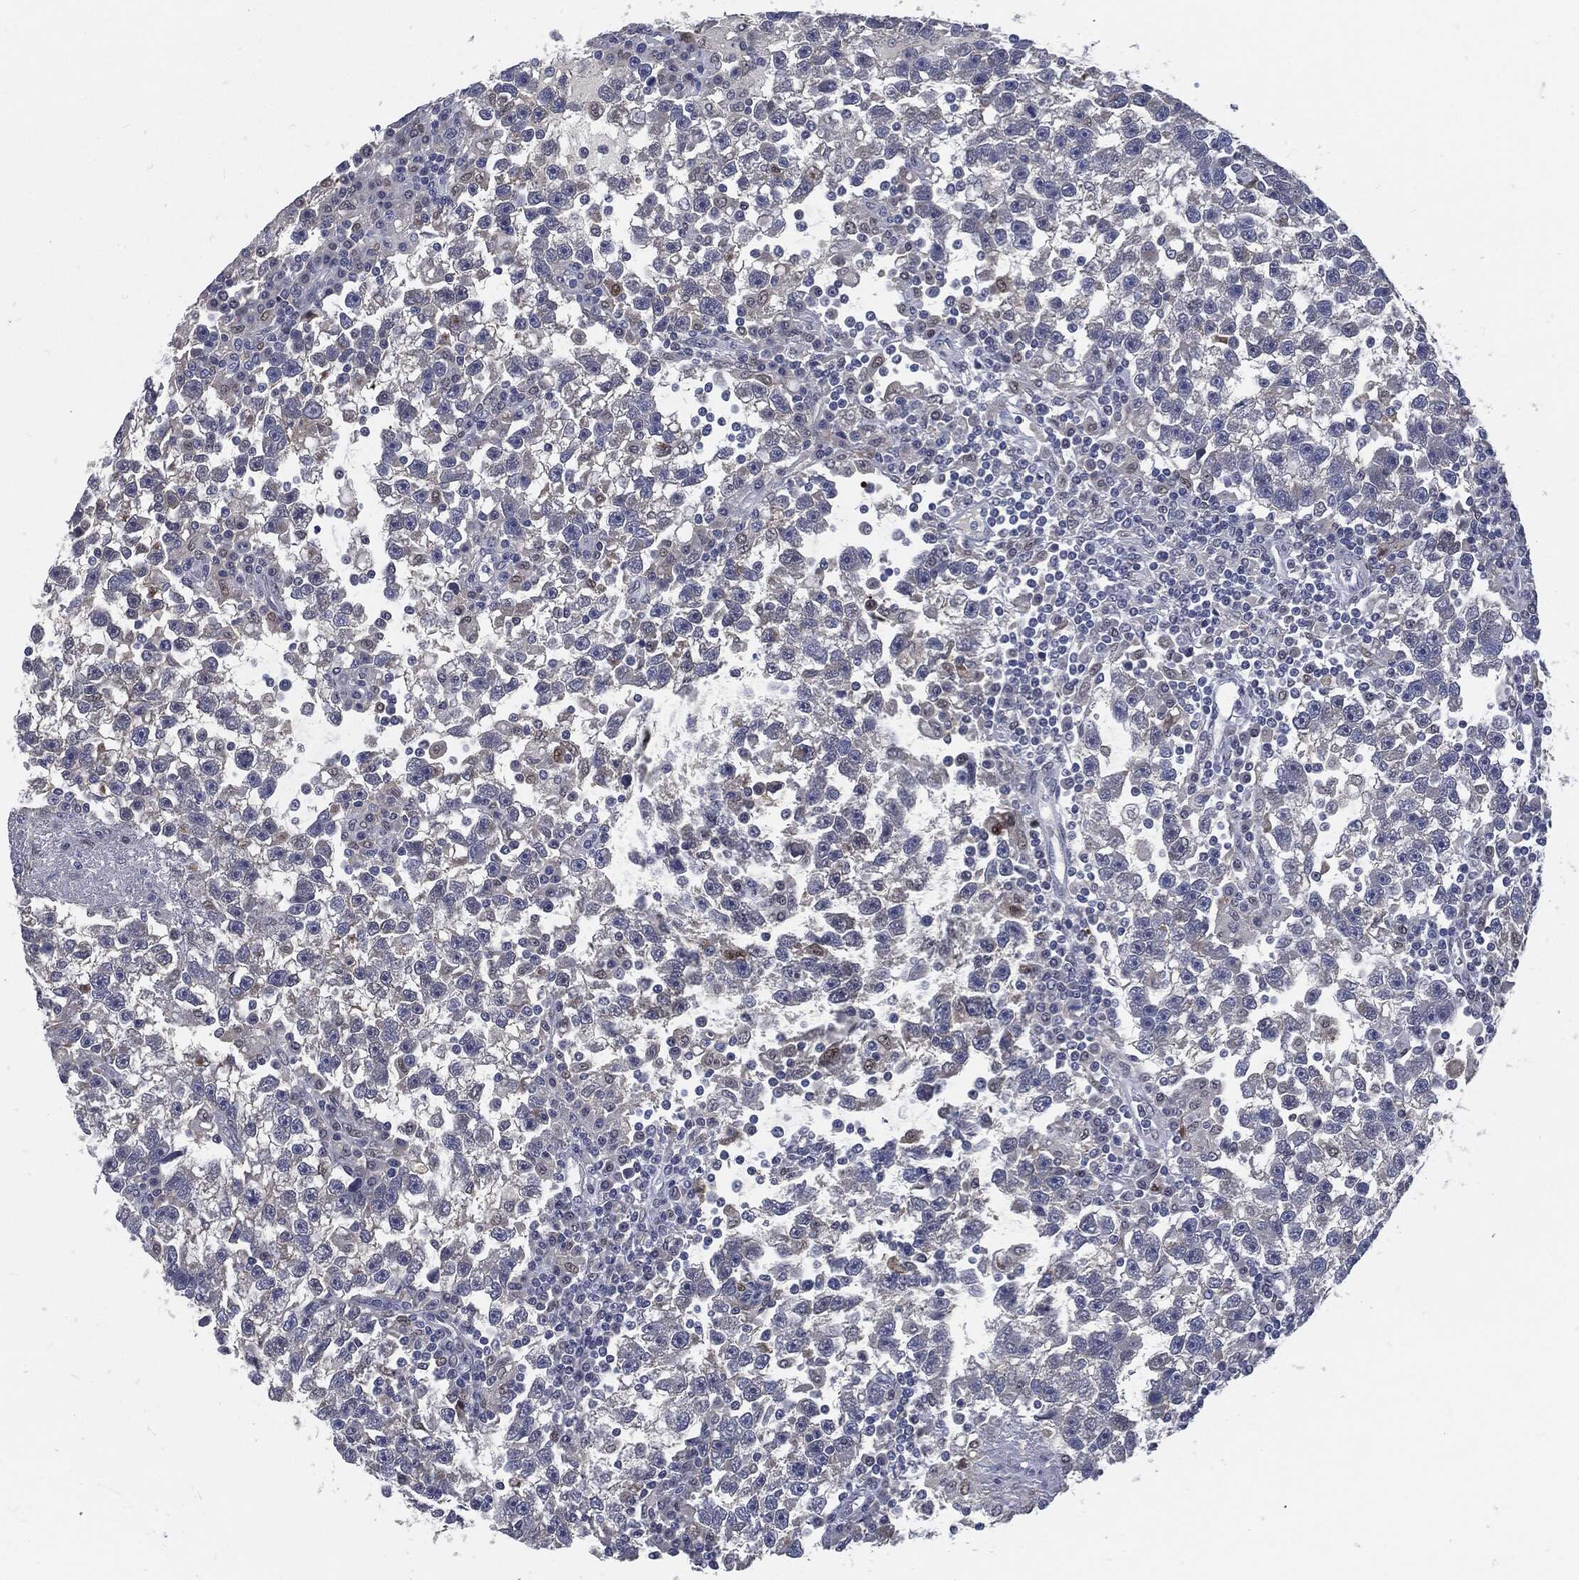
{"staining": {"intensity": "negative", "quantity": "none", "location": "none"}, "tissue": "testis cancer", "cell_type": "Tumor cells", "image_type": "cancer", "snomed": [{"axis": "morphology", "description": "Seminoma, NOS"}, {"axis": "topography", "description": "Testis"}], "caption": "Immunohistochemistry (IHC) of testis seminoma displays no staining in tumor cells. The staining is performed using DAB (3,3'-diaminobenzidine) brown chromogen with nuclei counter-stained in using hematoxylin.", "gene": "PROM1", "patient": {"sex": "male", "age": 47}}